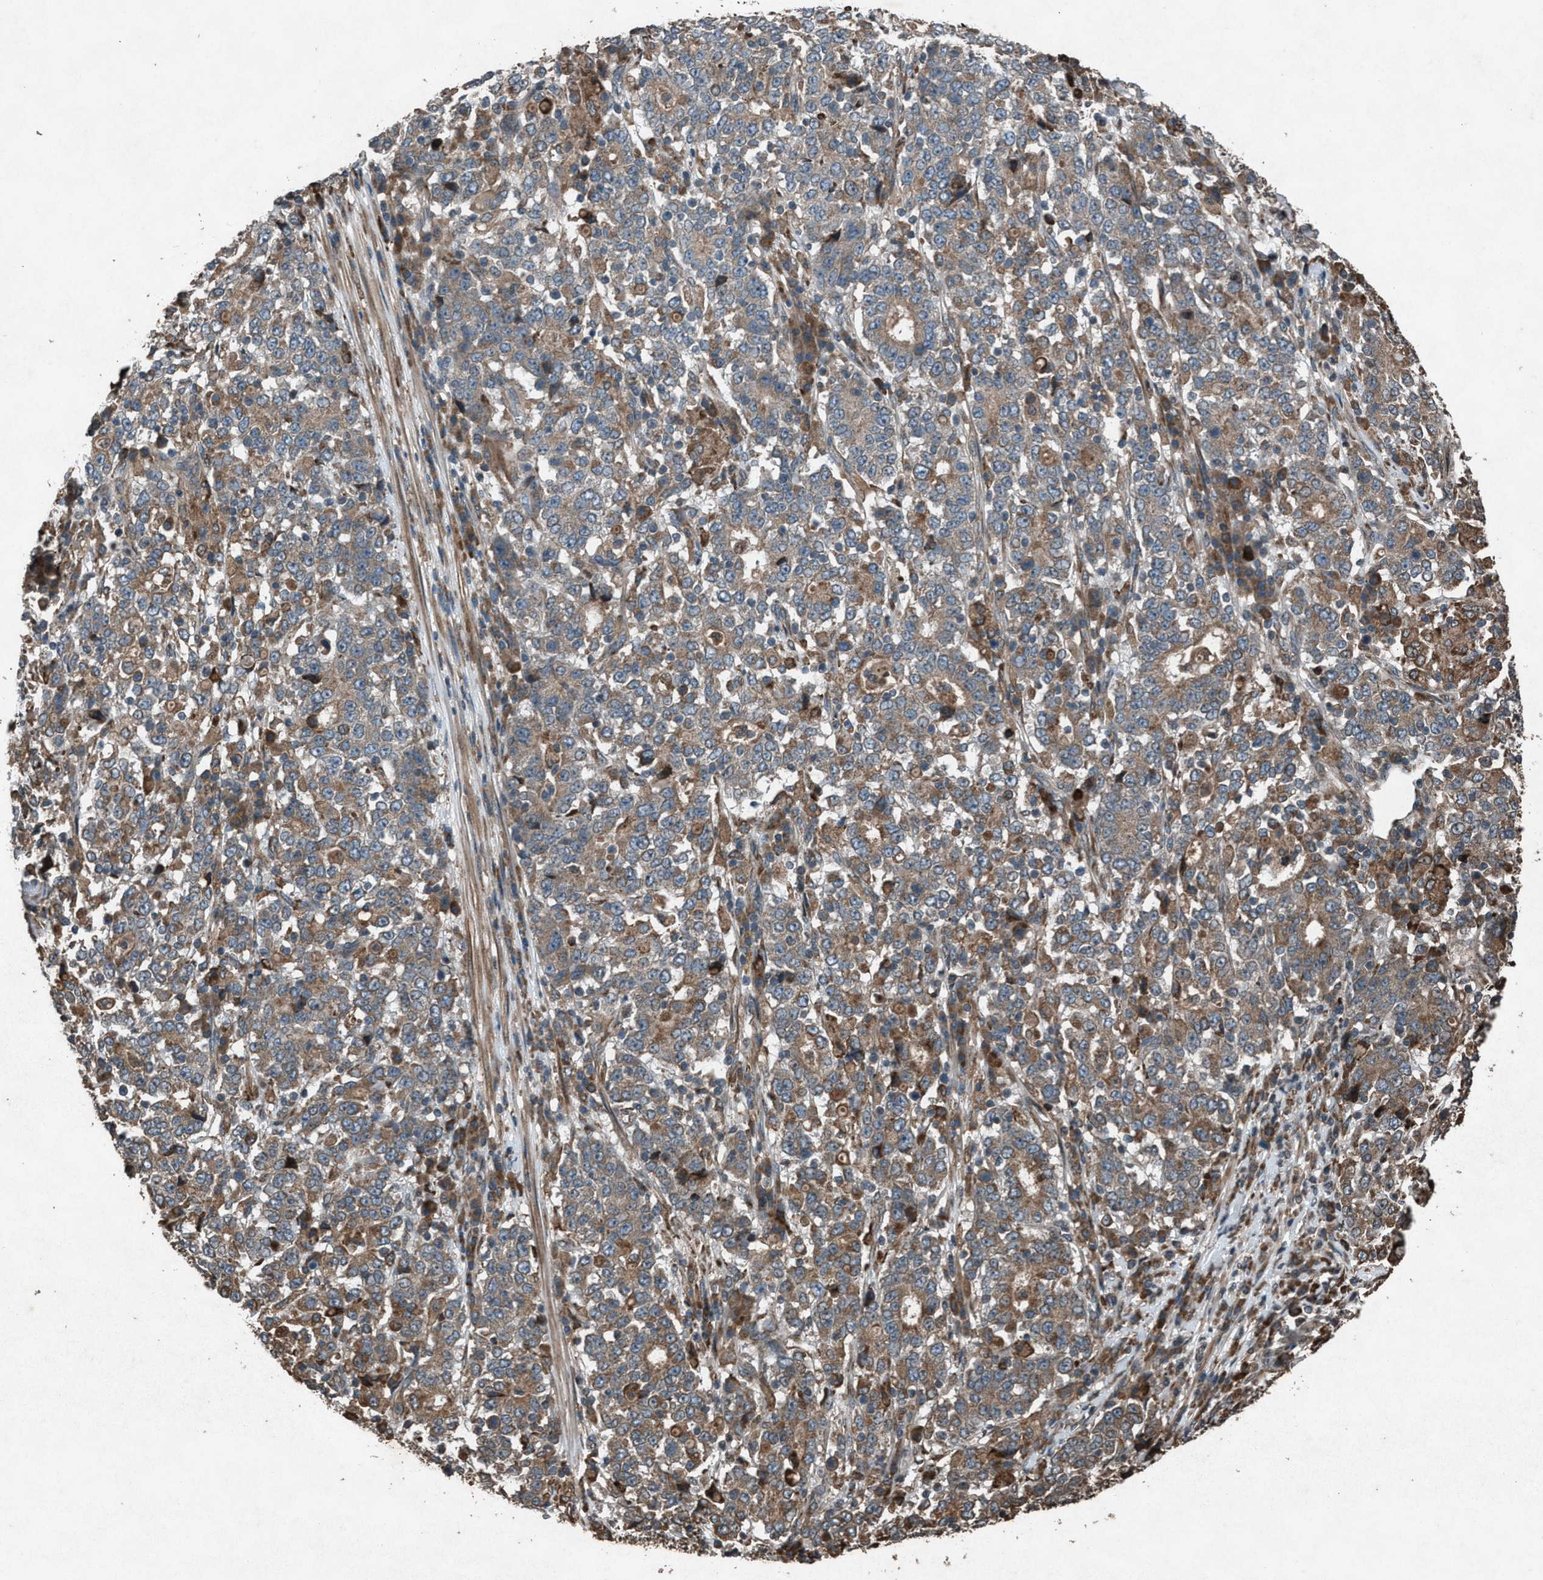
{"staining": {"intensity": "moderate", "quantity": ">75%", "location": "cytoplasmic/membranous"}, "tissue": "stomach cancer", "cell_type": "Tumor cells", "image_type": "cancer", "snomed": [{"axis": "morphology", "description": "Adenocarcinoma, NOS"}, {"axis": "topography", "description": "Stomach"}], "caption": "Immunohistochemistry photomicrograph of neoplastic tissue: human stomach cancer (adenocarcinoma) stained using immunohistochemistry demonstrates medium levels of moderate protein expression localized specifically in the cytoplasmic/membranous of tumor cells, appearing as a cytoplasmic/membranous brown color.", "gene": "CALR", "patient": {"sex": "male", "age": 59}}